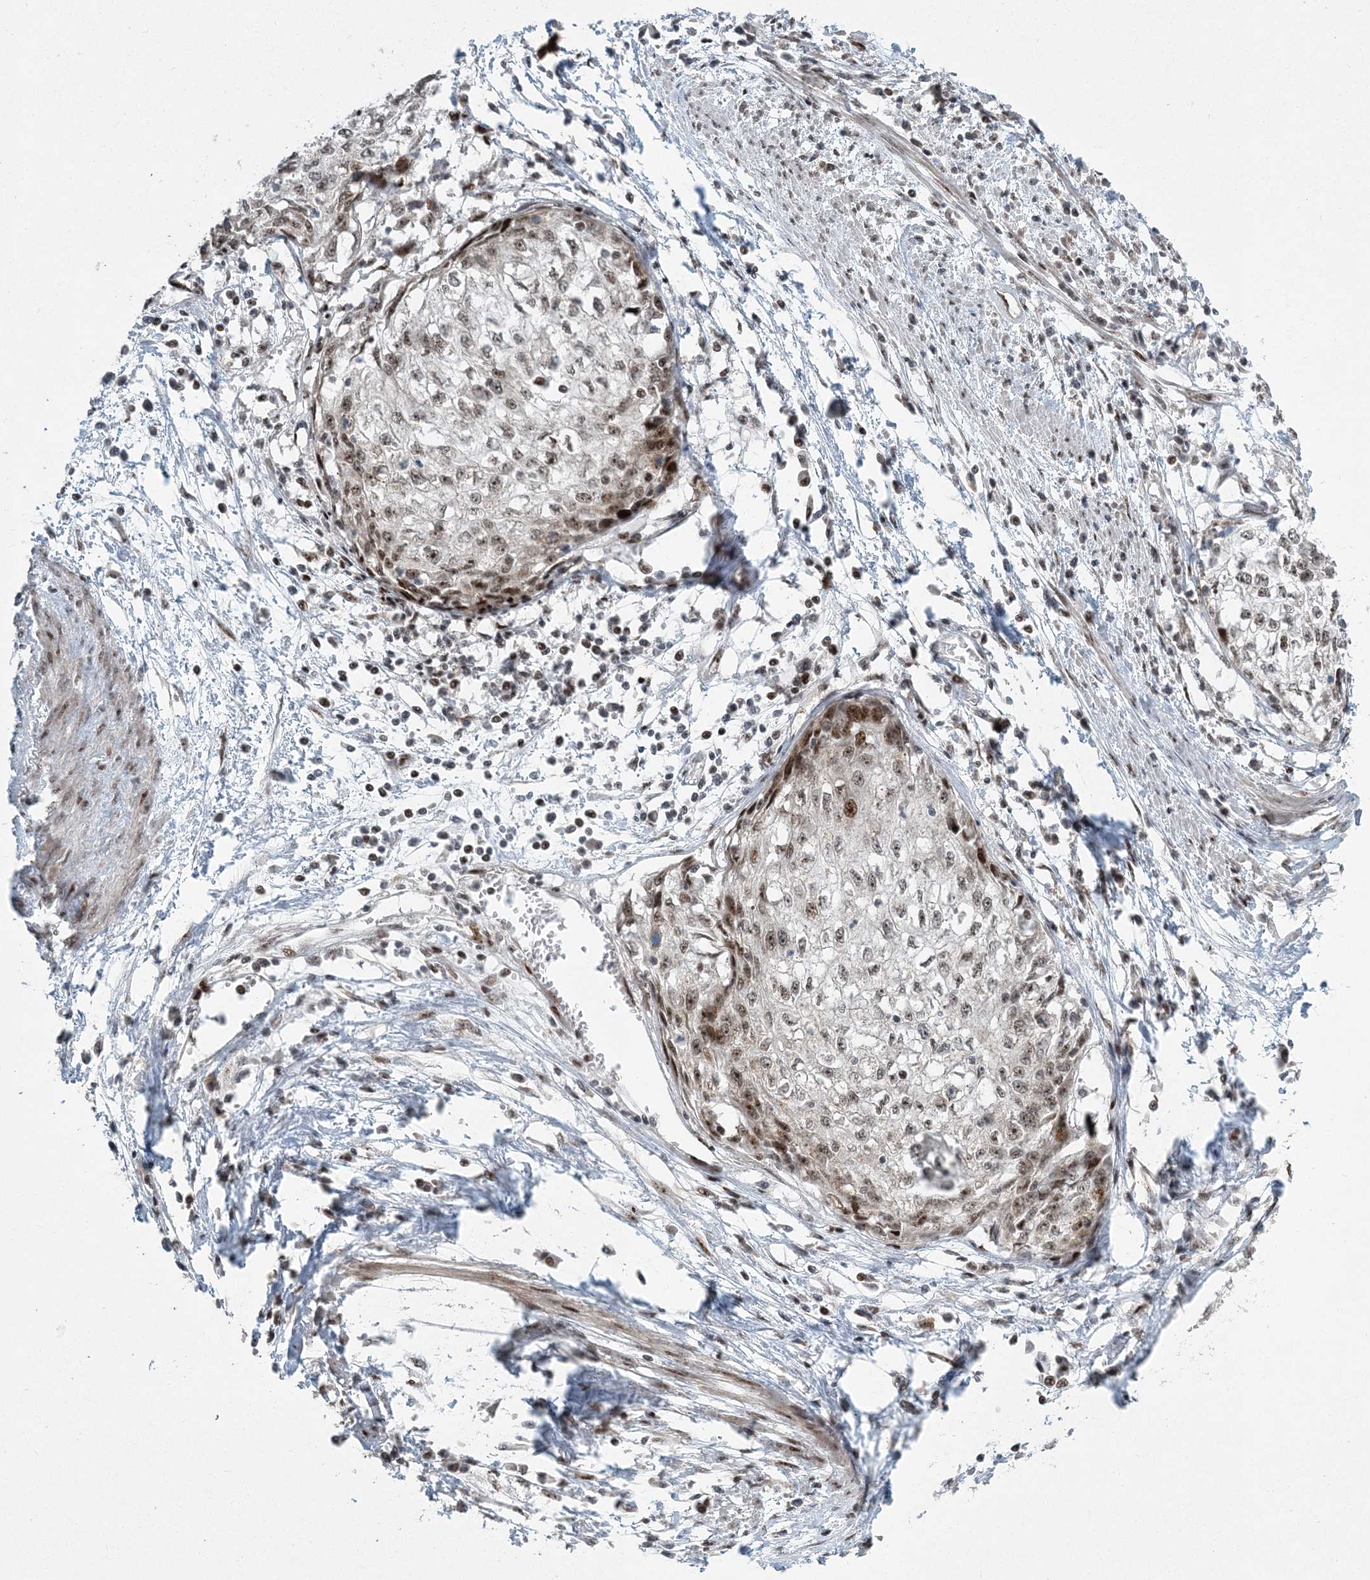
{"staining": {"intensity": "moderate", "quantity": "<25%", "location": "nuclear"}, "tissue": "cervical cancer", "cell_type": "Tumor cells", "image_type": "cancer", "snomed": [{"axis": "morphology", "description": "Squamous cell carcinoma, NOS"}, {"axis": "topography", "description": "Cervix"}], "caption": "A brown stain highlights moderate nuclear positivity of a protein in human squamous cell carcinoma (cervical) tumor cells. (Brightfield microscopy of DAB IHC at high magnification).", "gene": "CWC22", "patient": {"sex": "female", "age": 57}}